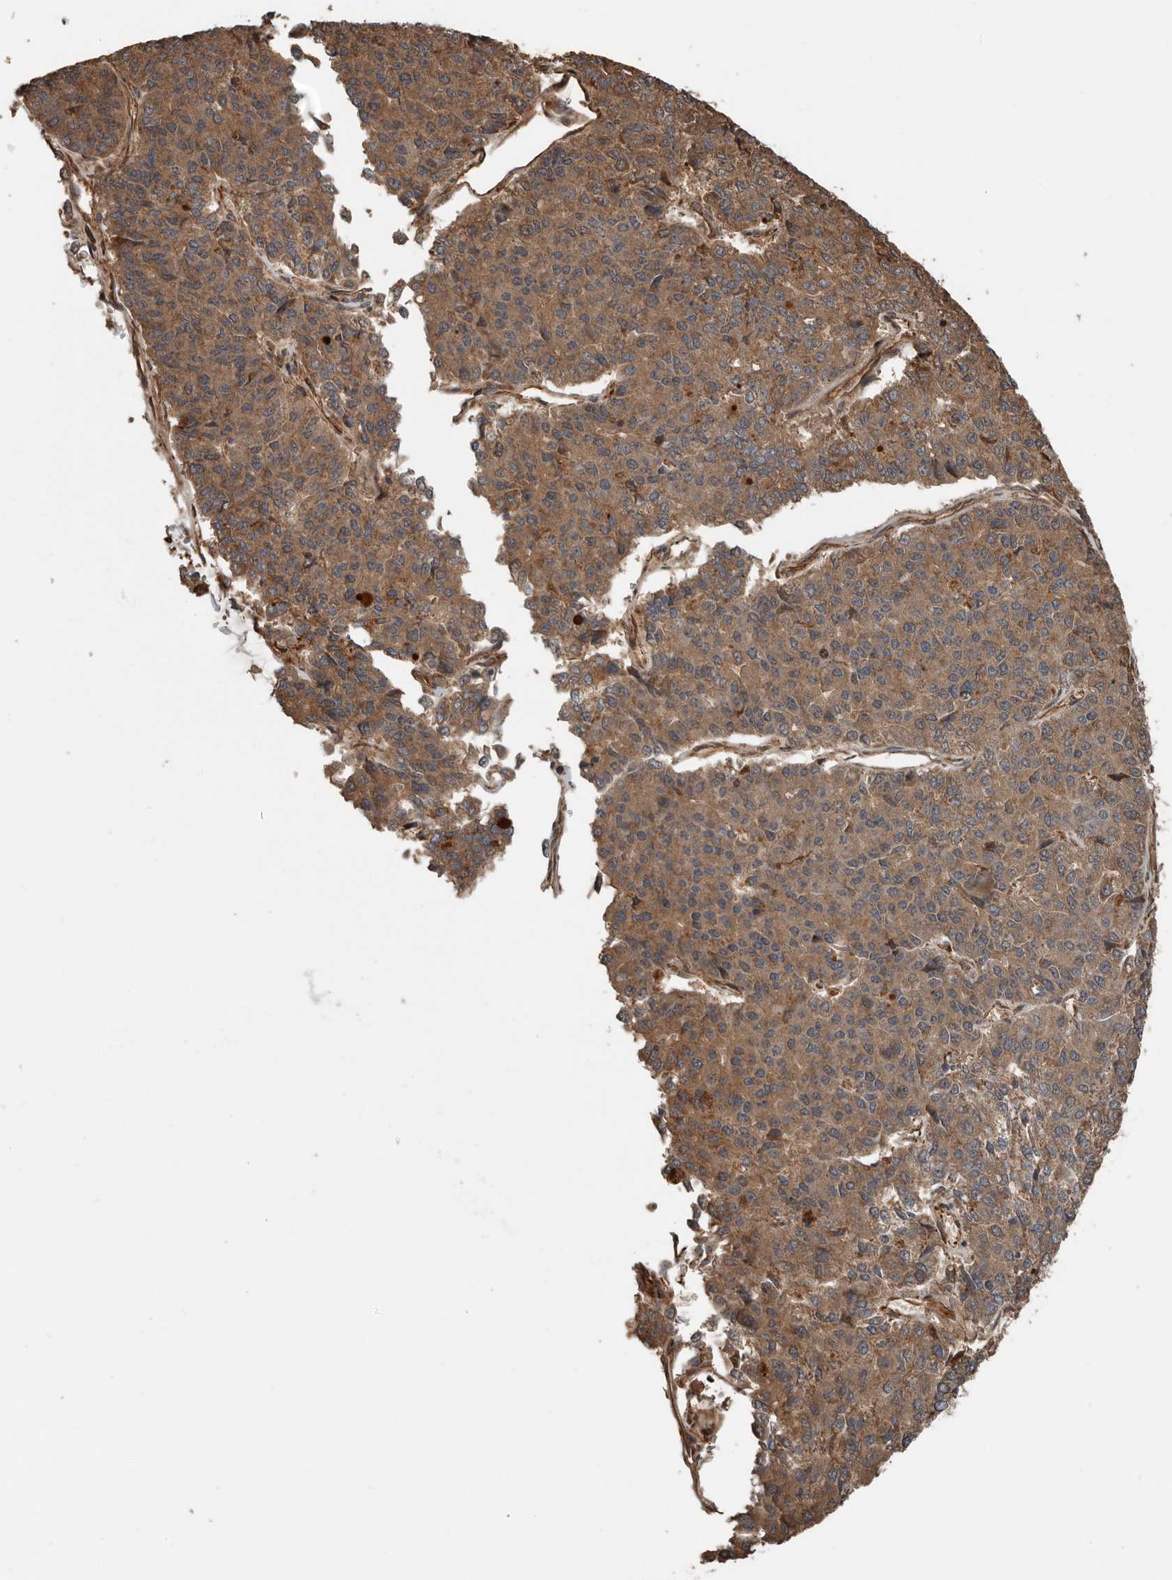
{"staining": {"intensity": "moderate", "quantity": ">75%", "location": "cytoplasmic/membranous"}, "tissue": "pancreatic cancer", "cell_type": "Tumor cells", "image_type": "cancer", "snomed": [{"axis": "morphology", "description": "Adenocarcinoma, NOS"}, {"axis": "topography", "description": "Pancreas"}], "caption": "Pancreatic cancer stained with immunohistochemistry demonstrates moderate cytoplasmic/membranous positivity in about >75% of tumor cells. (Stains: DAB (3,3'-diaminobenzidine) in brown, nuclei in blue, Microscopy: brightfield microscopy at high magnification).", "gene": "YOD1", "patient": {"sex": "male", "age": 50}}